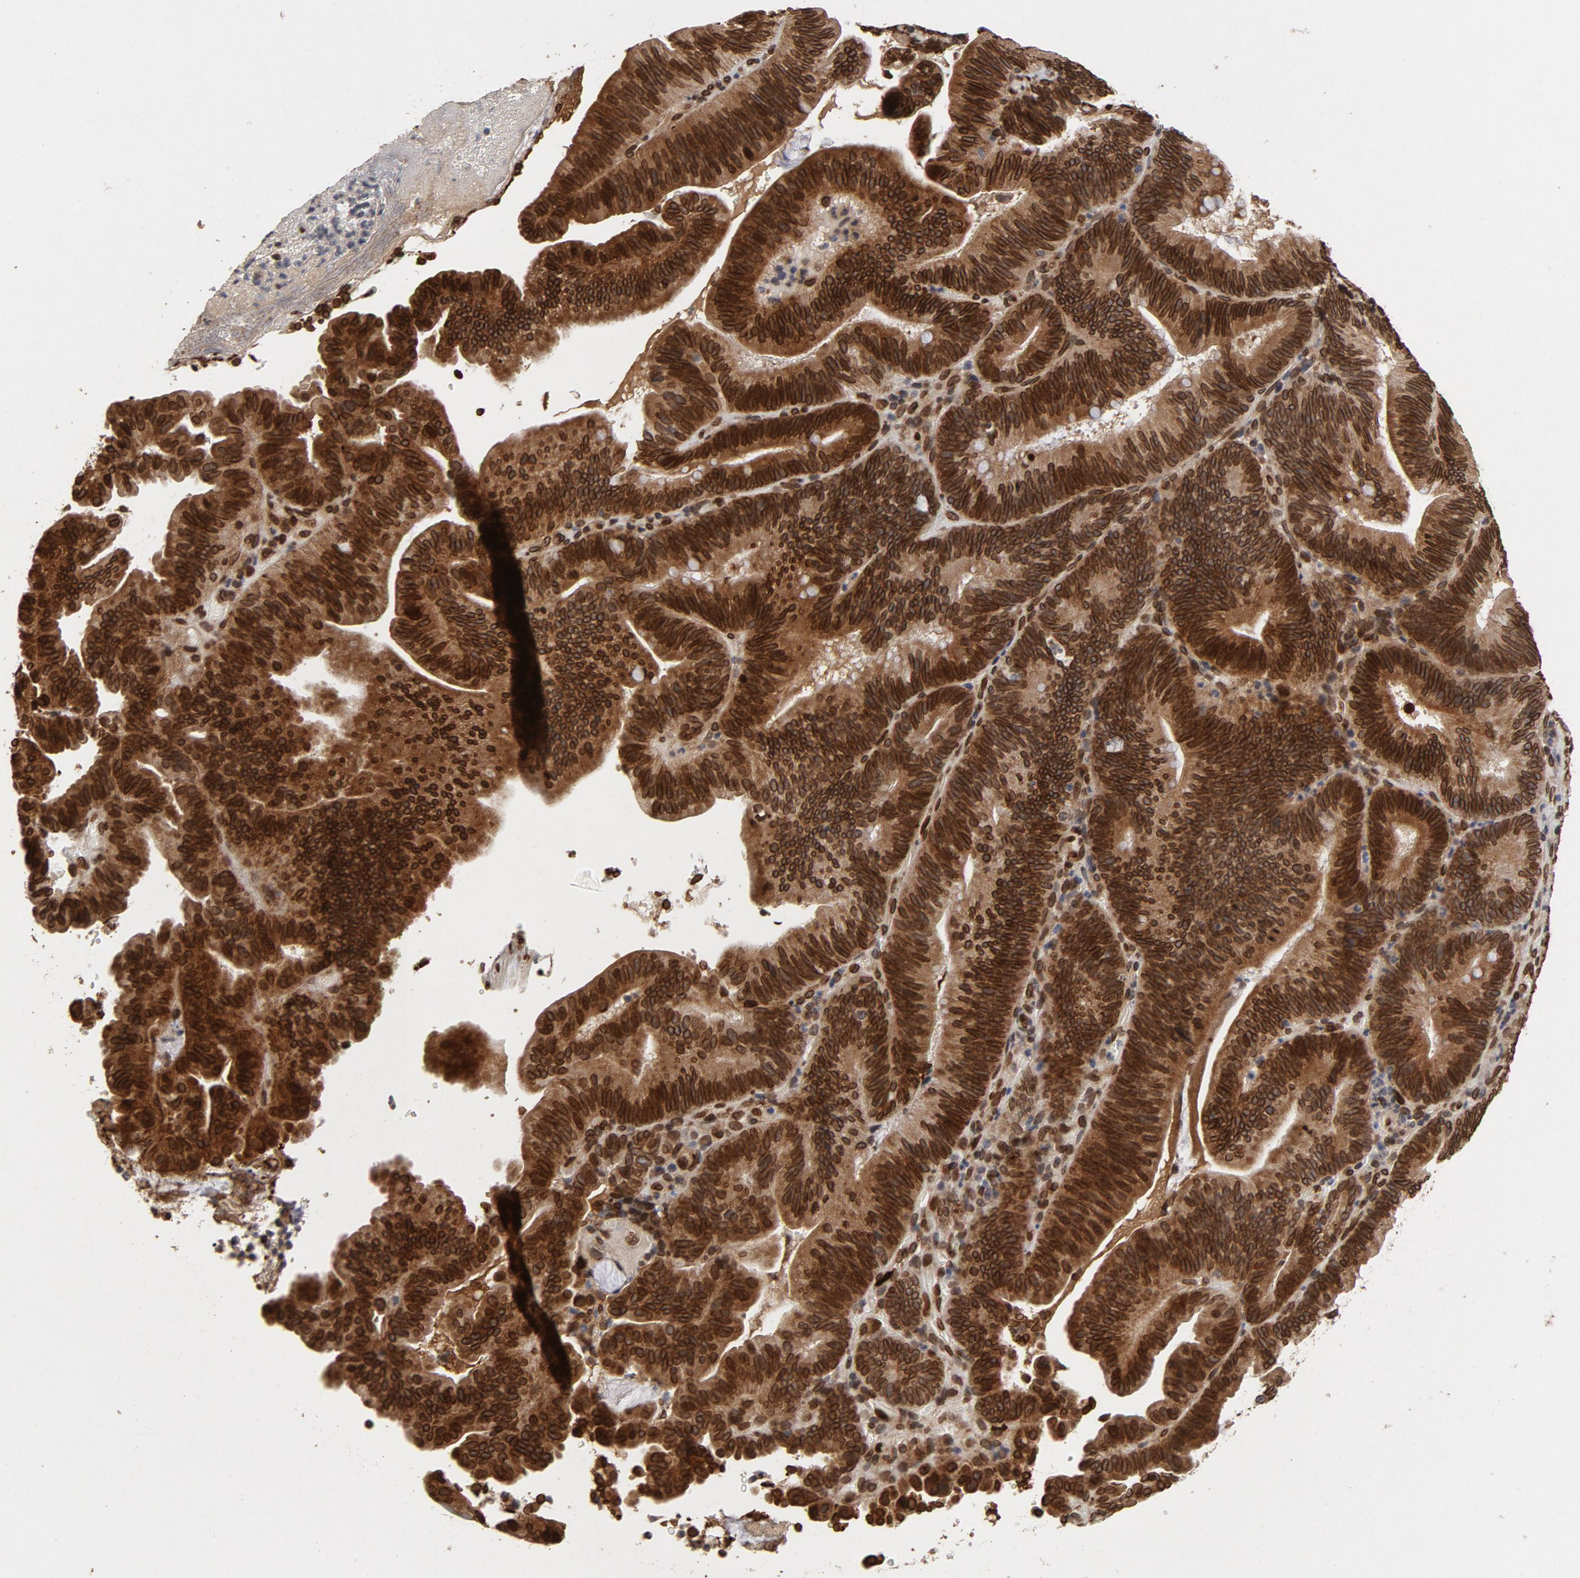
{"staining": {"intensity": "strong", "quantity": ">75%", "location": "cytoplasmic/membranous,nuclear"}, "tissue": "pancreatic cancer", "cell_type": "Tumor cells", "image_type": "cancer", "snomed": [{"axis": "morphology", "description": "Adenocarcinoma, NOS"}, {"axis": "topography", "description": "Pancreas"}], "caption": "A brown stain shows strong cytoplasmic/membranous and nuclear staining of a protein in pancreatic adenocarcinoma tumor cells.", "gene": "LMNA", "patient": {"sex": "male", "age": 82}}